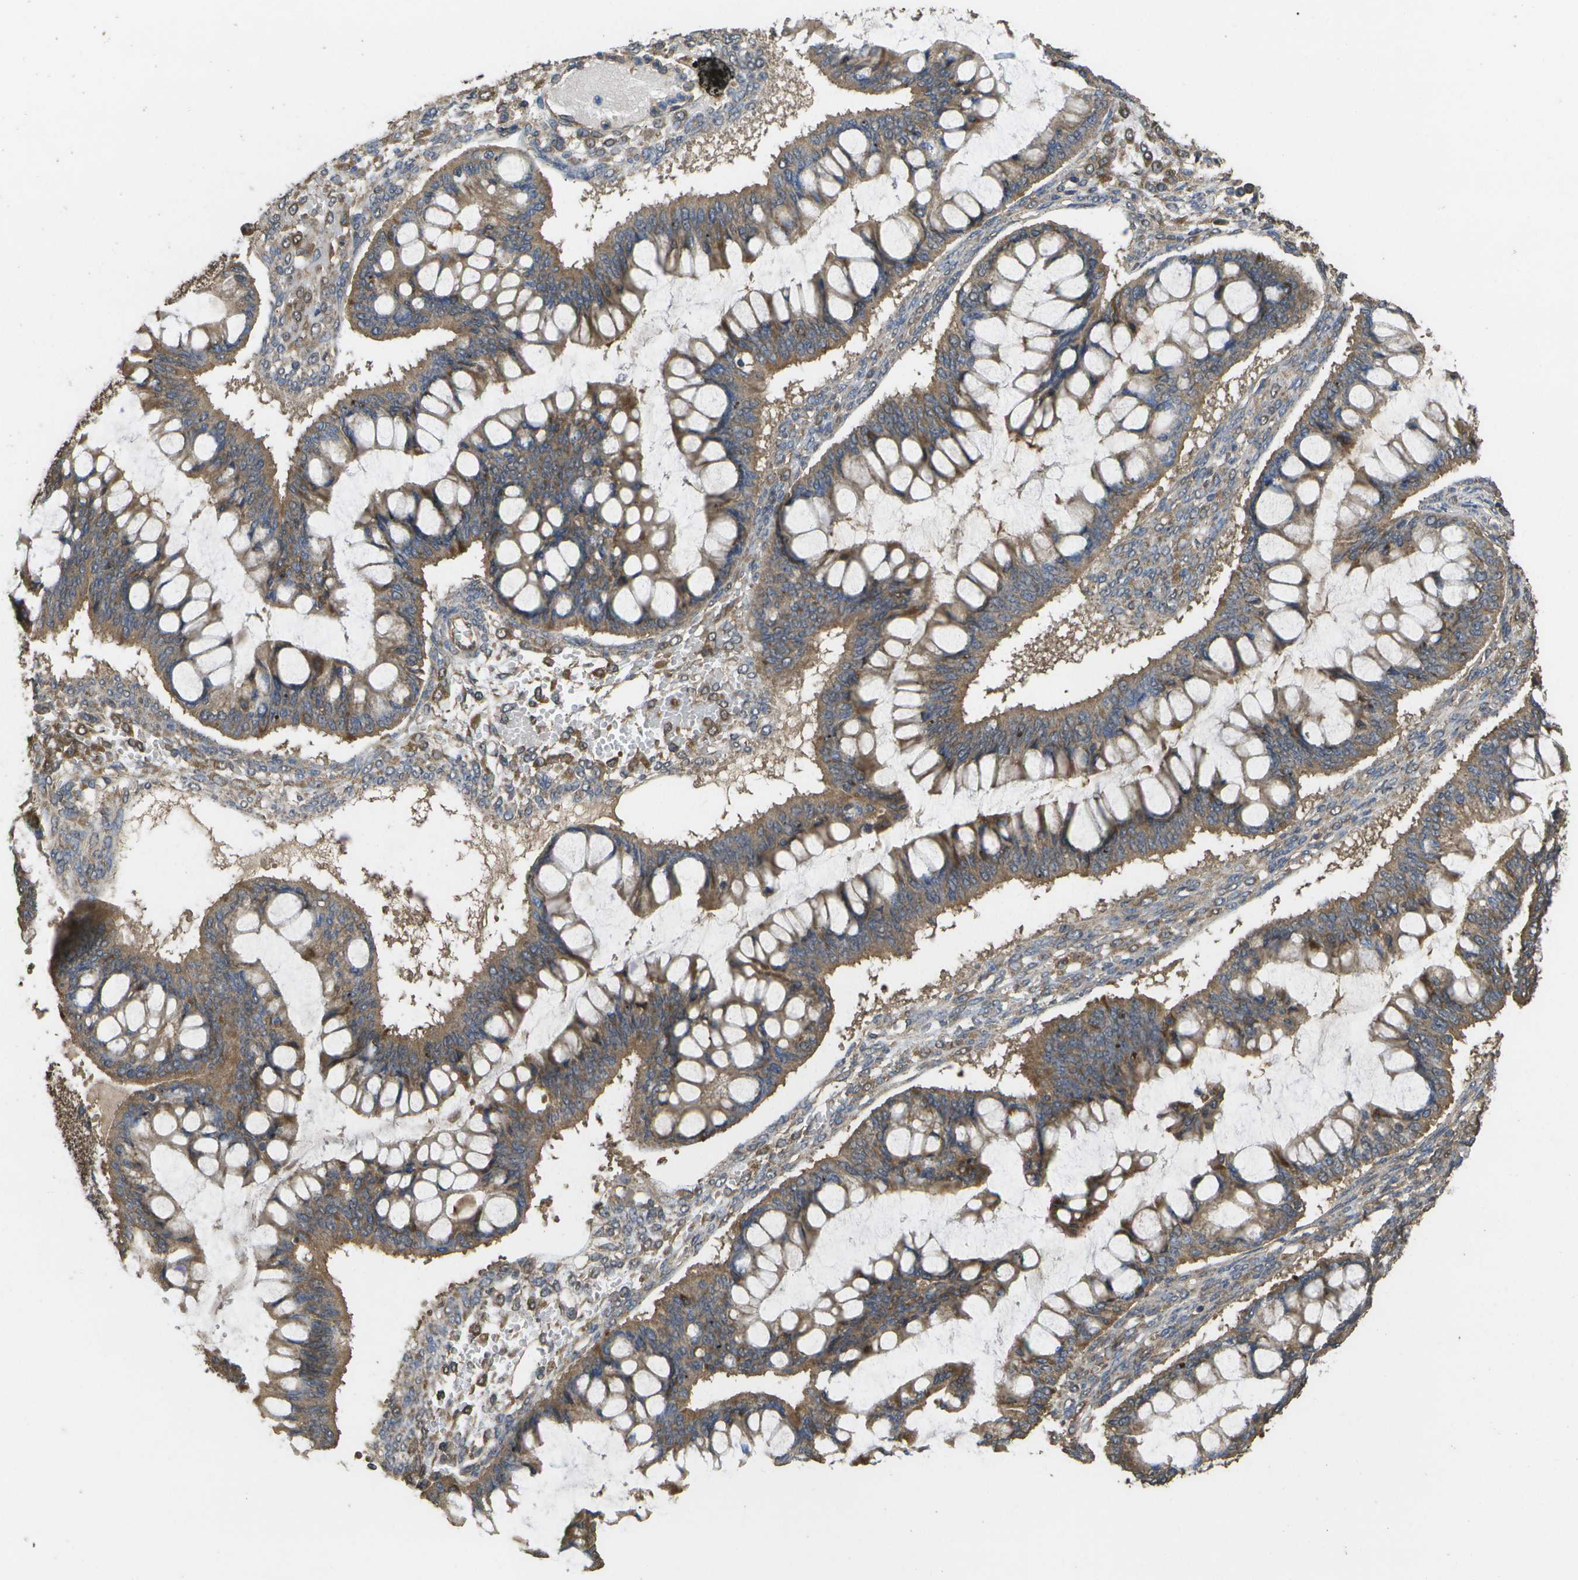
{"staining": {"intensity": "moderate", "quantity": ">75%", "location": "cytoplasmic/membranous"}, "tissue": "ovarian cancer", "cell_type": "Tumor cells", "image_type": "cancer", "snomed": [{"axis": "morphology", "description": "Cystadenocarcinoma, mucinous, NOS"}, {"axis": "topography", "description": "Ovary"}], "caption": "A brown stain labels moderate cytoplasmic/membranous staining of a protein in human mucinous cystadenocarcinoma (ovarian) tumor cells. The protein is stained brown, and the nuclei are stained in blue (DAB (3,3'-diaminobenzidine) IHC with brightfield microscopy, high magnification).", "gene": "SACS", "patient": {"sex": "female", "age": 73}}